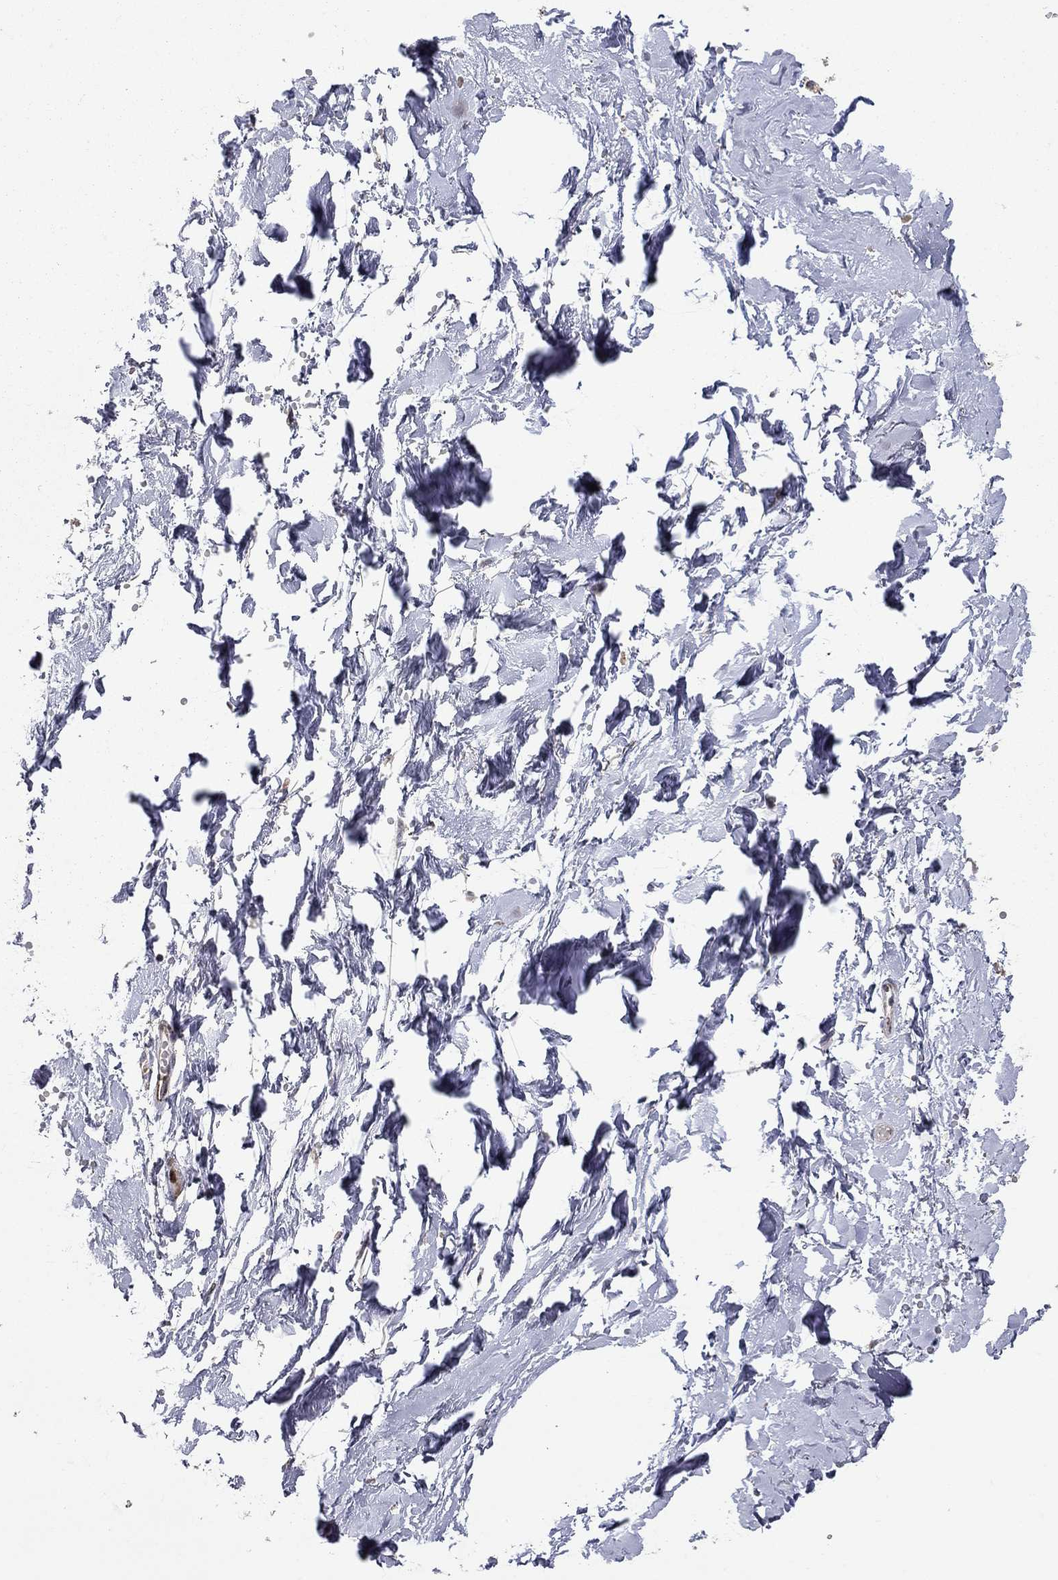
{"staining": {"intensity": "moderate", "quantity": "<25%", "location": "cytoplasmic/membranous"}, "tissue": "soft tissue", "cell_type": "Fibroblasts", "image_type": "normal", "snomed": [{"axis": "morphology", "description": "Normal tissue, NOS"}, {"axis": "topography", "description": "Skin"}, {"axis": "topography", "description": "Peripheral nerve tissue"}], "caption": "About <25% of fibroblasts in normal human soft tissue exhibit moderate cytoplasmic/membranous protein staining as visualized by brown immunohistochemical staining.", "gene": "IDS", "patient": {"sex": "female", "age": 56}}